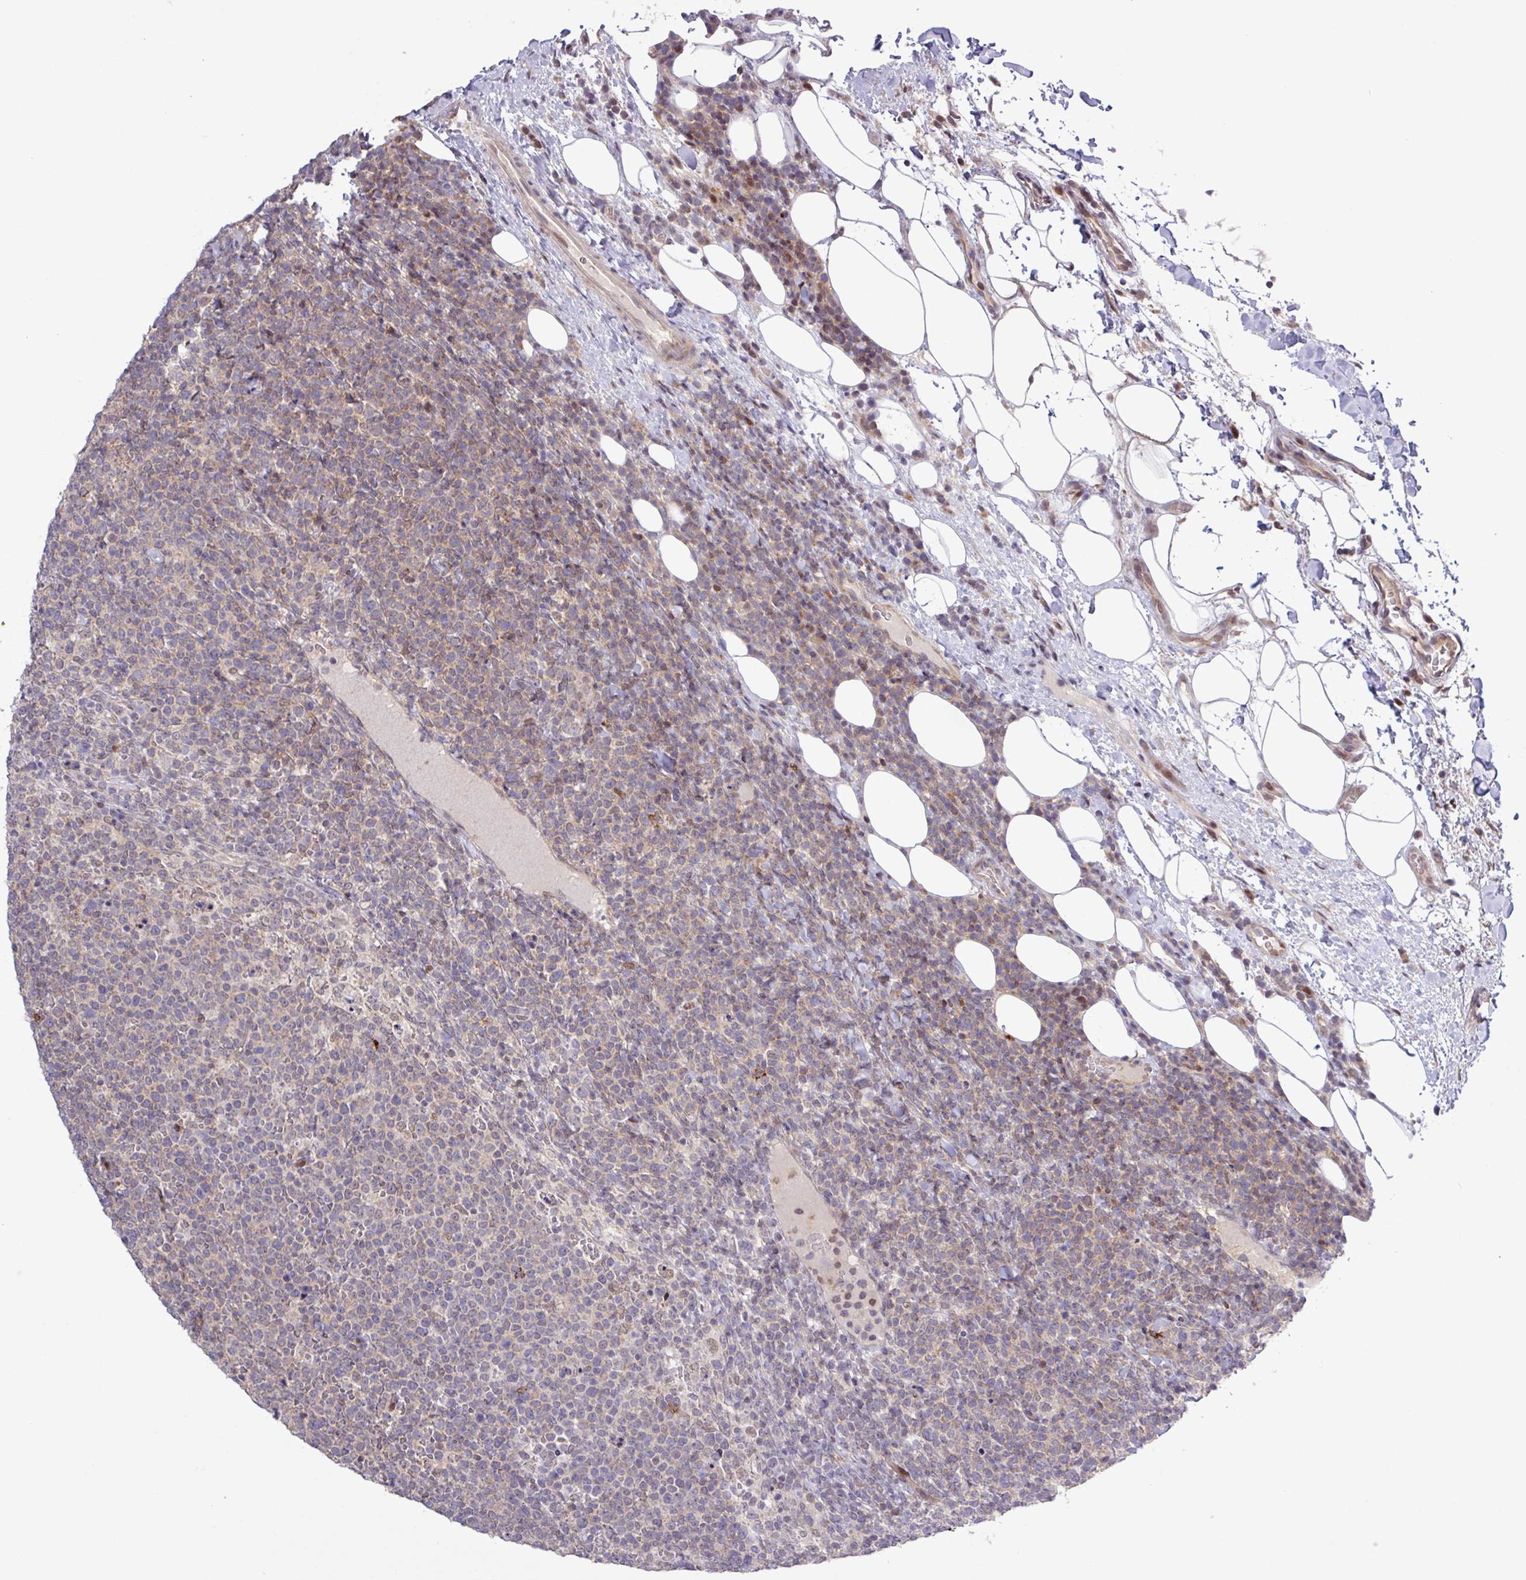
{"staining": {"intensity": "weak", "quantity": "25%-75%", "location": "cytoplasmic/membranous"}, "tissue": "lymphoma", "cell_type": "Tumor cells", "image_type": "cancer", "snomed": [{"axis": "morphology", "description": "Malignant lymphoma, non-Hodgkin's type, High grade"}, {"axis": "topography", "description": "Lymph node"}], "caption": "A high-resolution micrograph shows immunohistochemistry (IHC) staining of lymphoma, which demonstrates weak cytoplasmic/membranous positivity in about 25%-75% of tumor cells.", "gene": "RTL3", "patient": {"sex": "male", "age": 61}}